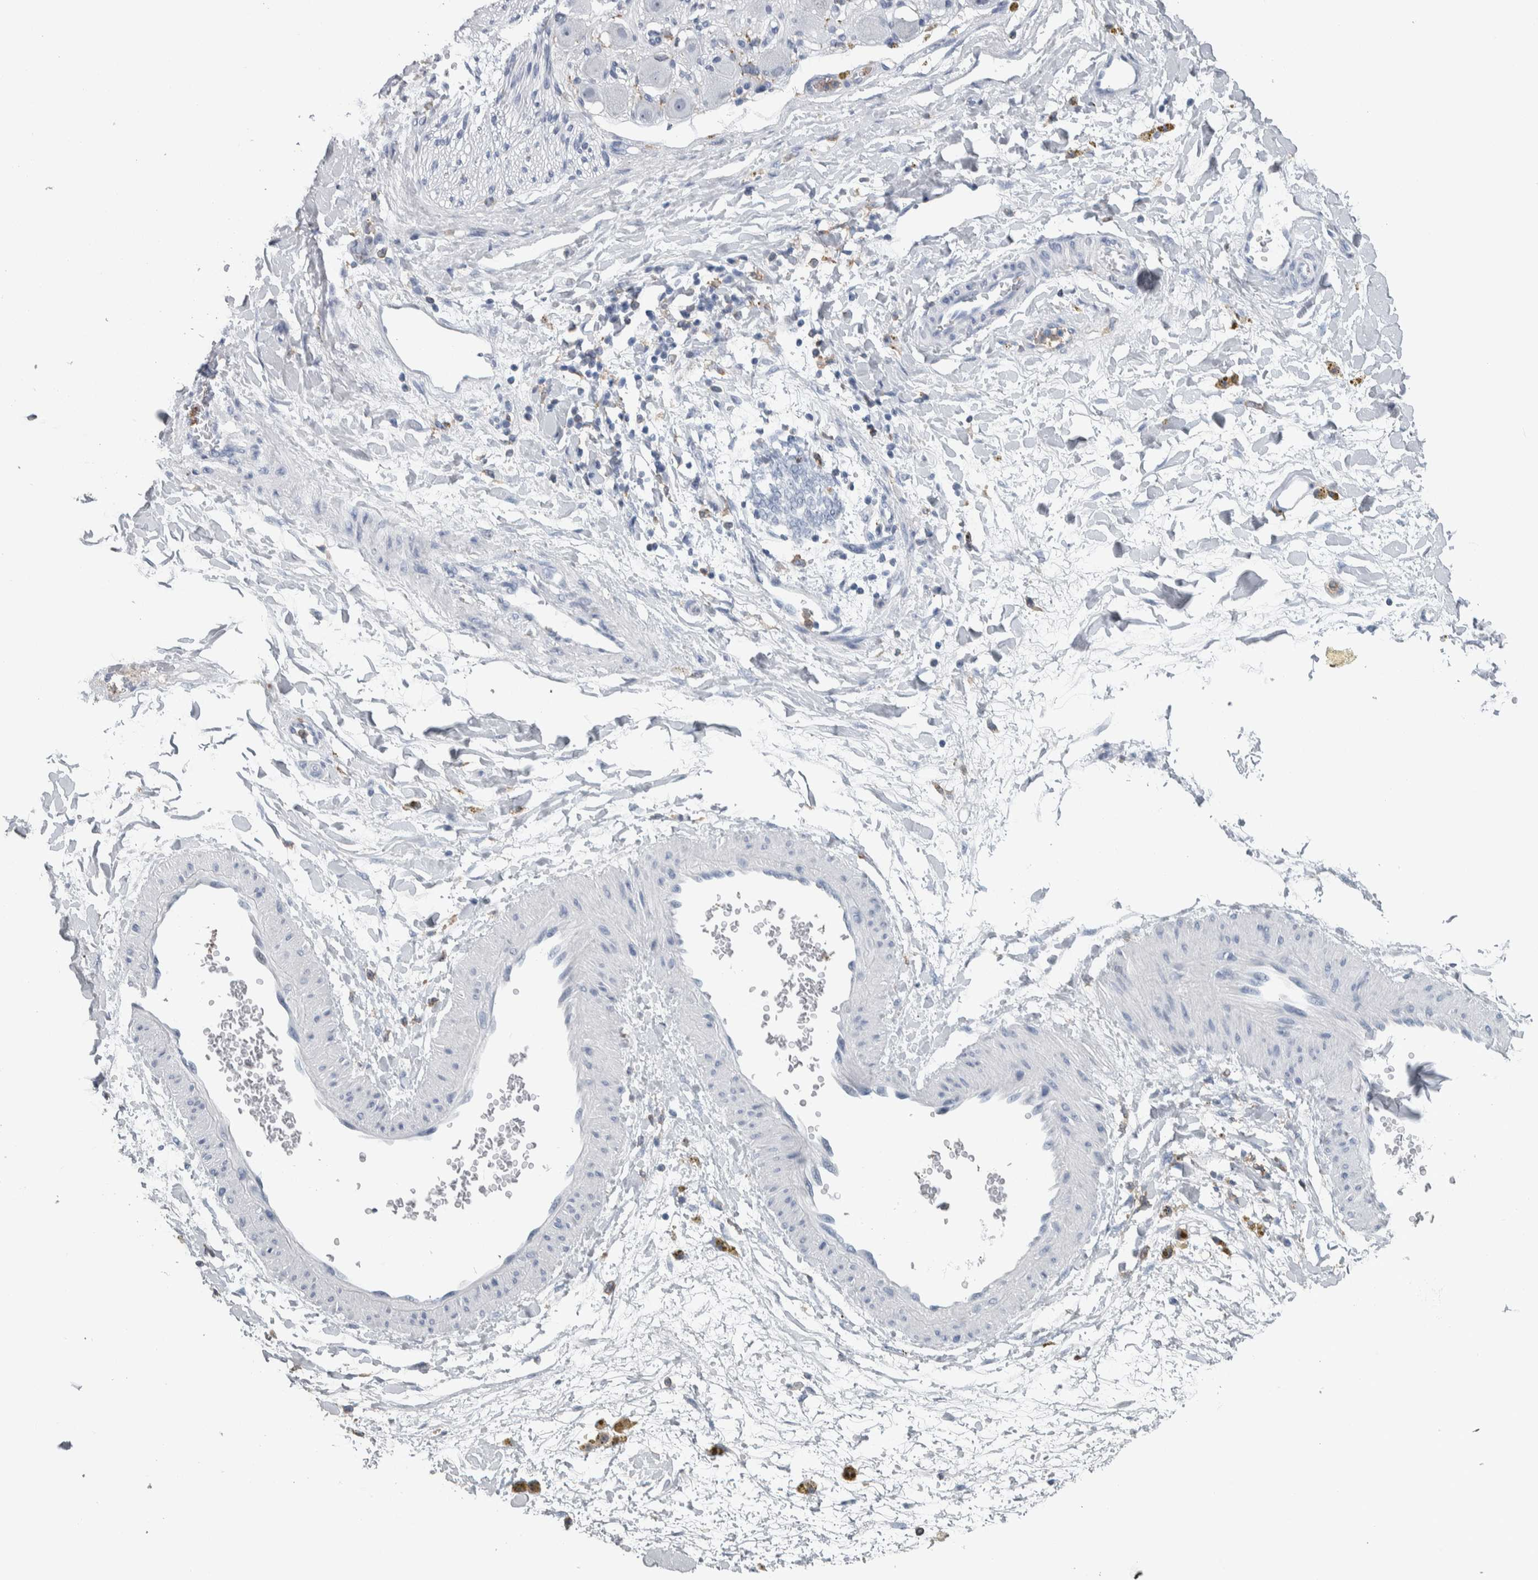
{"staining": {"intensity": "negative", "quantity": "none", "location": "none"}, "tissue": "adipose tissue", "cell_type": "Adipocytes", "image_type": "normal", "snomed": [{"axis": "morphology", "description": "Normal tissue, NOS"}, {"axis": "topography", "description": "Kidney"}, {"axis": "topography", "description": "Peripheral nerve tissue"}], "caption": "High magnification brightfield microscopy of unremarkable adipose tissue stained with DAB (3,3'-diaminobenzidine) (brown) and counterstained with hematoxylin (blue): adipocytes show no significant expression. (DAB (3,3'-diaminobenzidine) IHC with hematoxylin counter stain).", "gene": "SKAP2", "patient": {"sex": "male", "age": 7}}